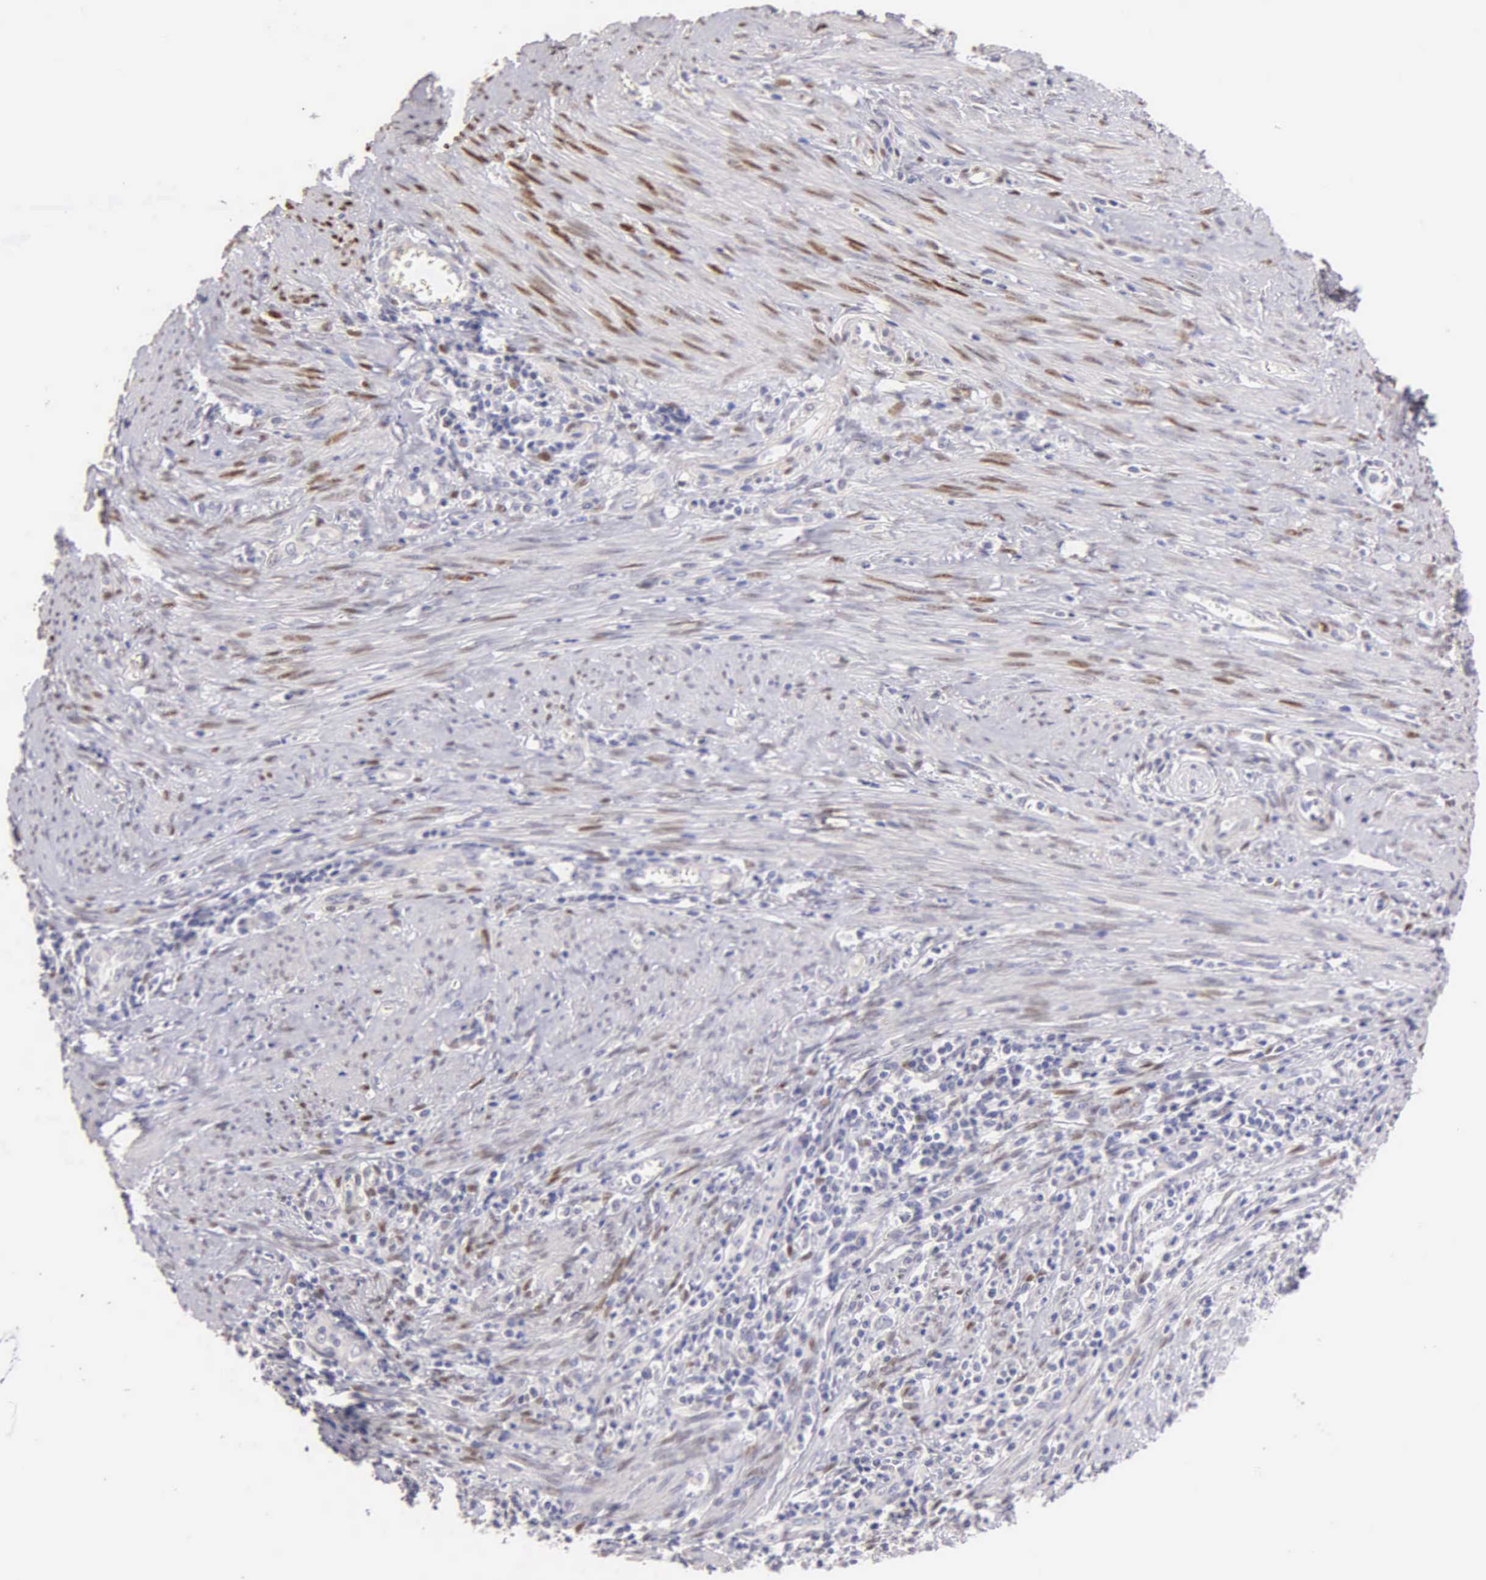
{"staining": {"intensity": "negative", "quantity": "none", "location": "none"}, "tissue": "cervical cancer", "cell_type": "Tumor cells", "image_type": "cancer", "snomed": [{"axis": "morphology", "description": "Normal tissue, NOS"}, {"axis": "morphology", "description": "Adenocarcinoma, NOS"}, {"axis": "topography", "description": "Cervix"}], "caption": "Immunohistochemistry of human cervical cancer reveals no staining in tumor cells. (DAB IHC, high magnification).", "gene": "ESR1", "patient": {"sex": "female", "age": 34}}